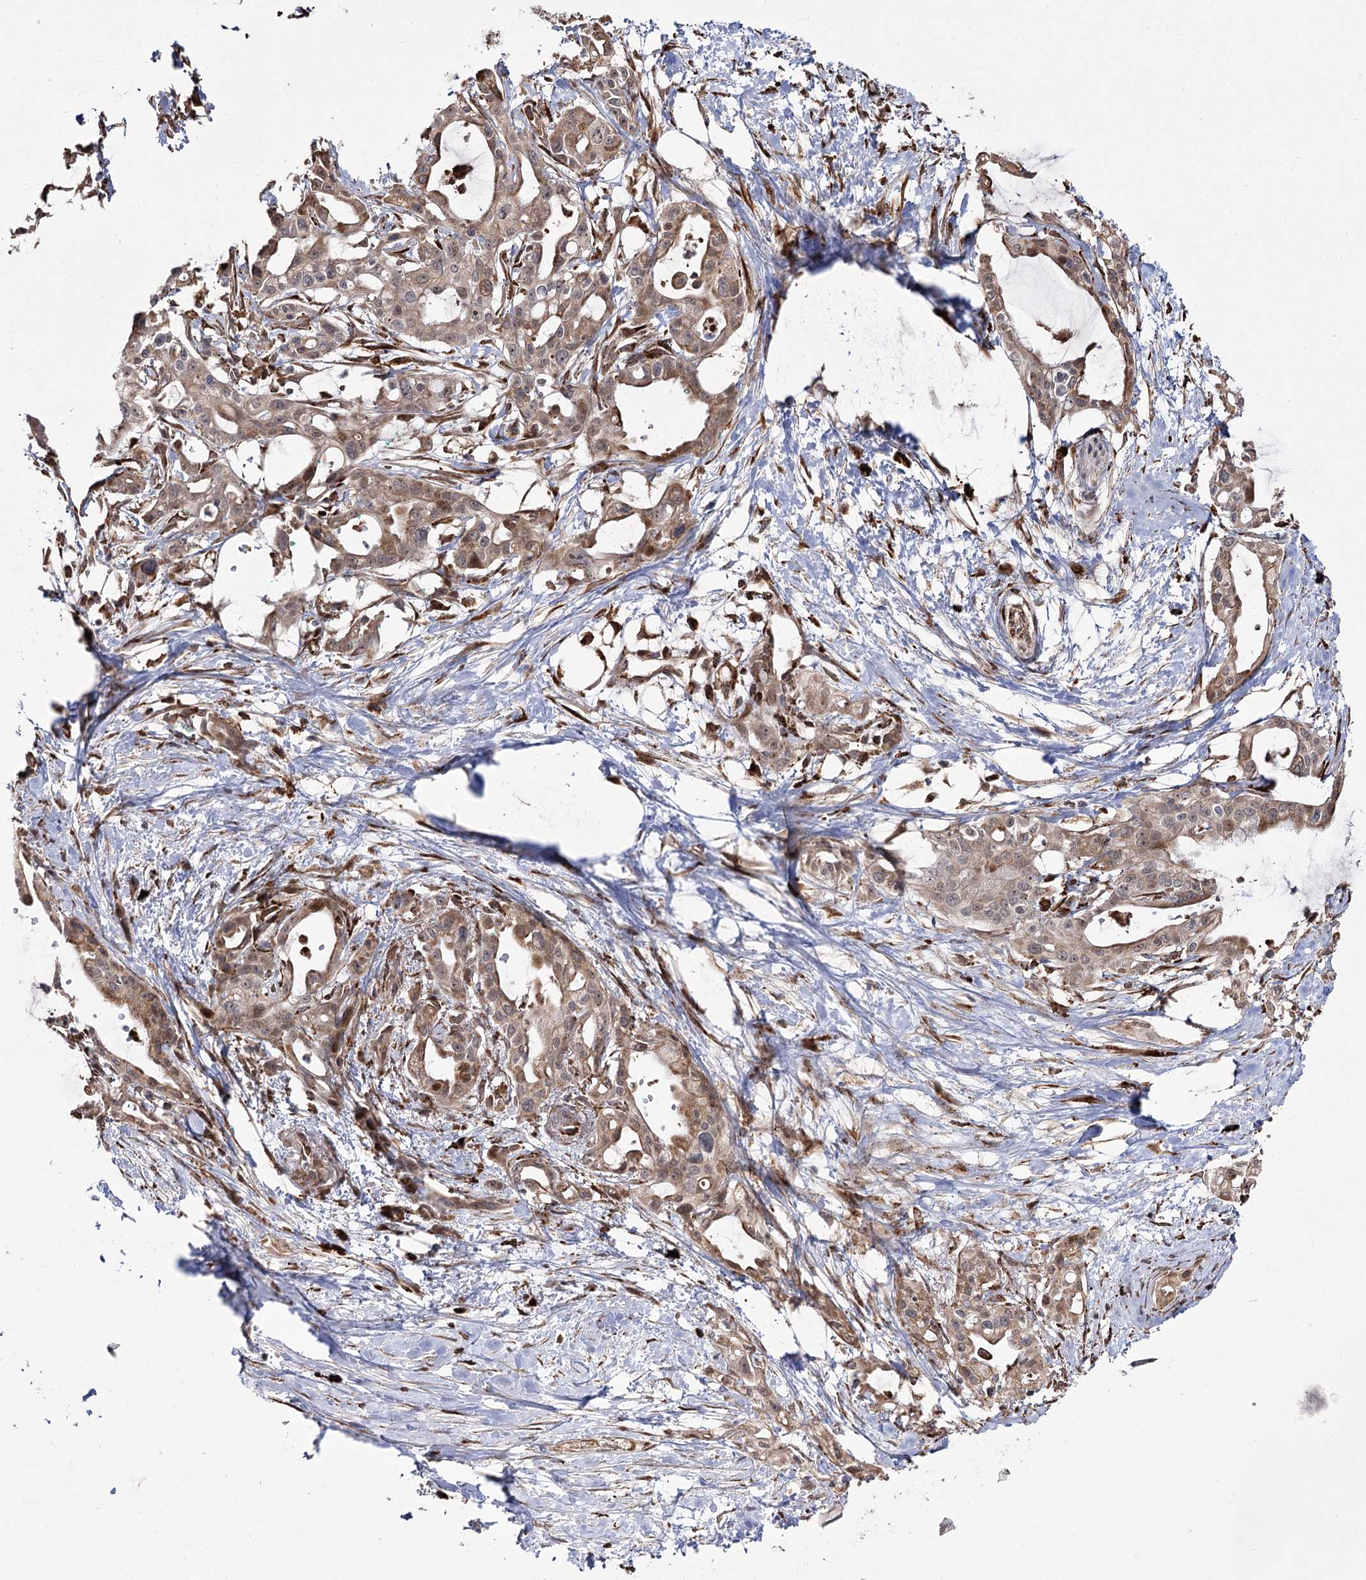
{"staining": {"intensity": "weak", "quantity": ">75%", "location": "cytoplasmic/membranous"}, "tissue": "pancreatic cancer", "cell_type": "Tumor cells", "image_type": "cancer", "snomed": [{"axis": "morphology", "description": "Adenocarcinoma, NOS"}, {"axis": "topography", "description": "Pancreas"}], "caption": "A low amount of weak cytoplasmic/membranous expression is present in approximately >75% of tumor cells in pancreatic cancer tissue. The protein is shown in brown color, while the nuclei are stained blue.", "gene": "FANCL", "patient": {"sex": "male", "age": 68}}